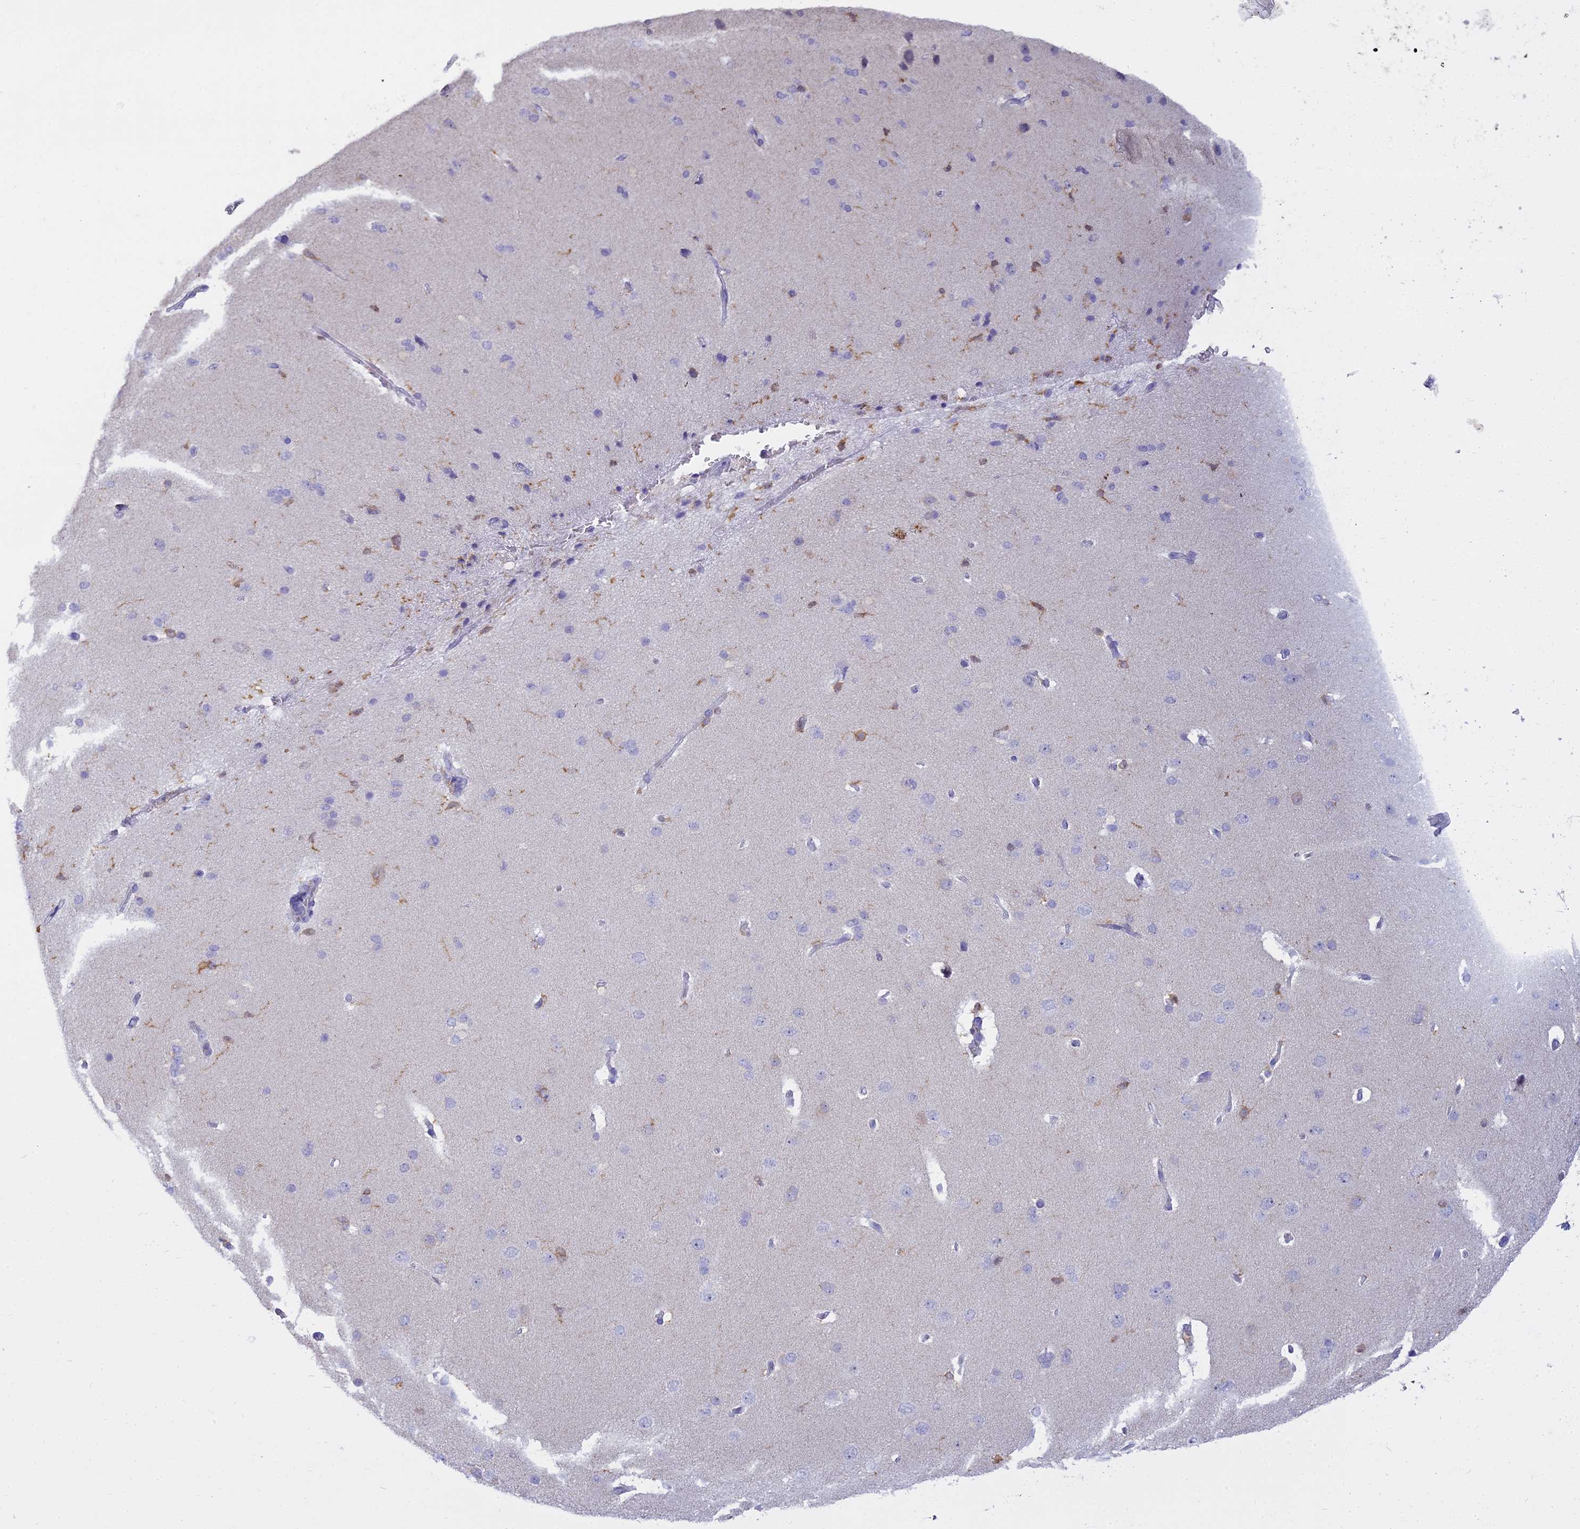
{"staining": {"intensity": "moderate", "quantity": "<25%", "location": "cytoplasmic/membranous"}, "tissue": "cerebral cortex", "cell_type": "Endothelial cells", "image_type": "normal", "snomed": [{"axis": "morphology", "description": "Normal tissue, NOS"}, {"axis": "topography", "description": "Cerebral cortex"}], "caption": "Immunohistochemistry (IHC) staining of benign cerebral cortex, which shows low levels of moderate cytoplasmic/membranous positivity in about <25% of endothelial cells indicating moderate cytoplasmic/membranous protein positivity. The staining was performed using DAB (3,3'-diaminobenzidine) (brown) for protein detection and nuclei were counterstained in hematoxylin (blue).", "gene": "BLNK", "patient": {"sex": "male", "age": 62}}